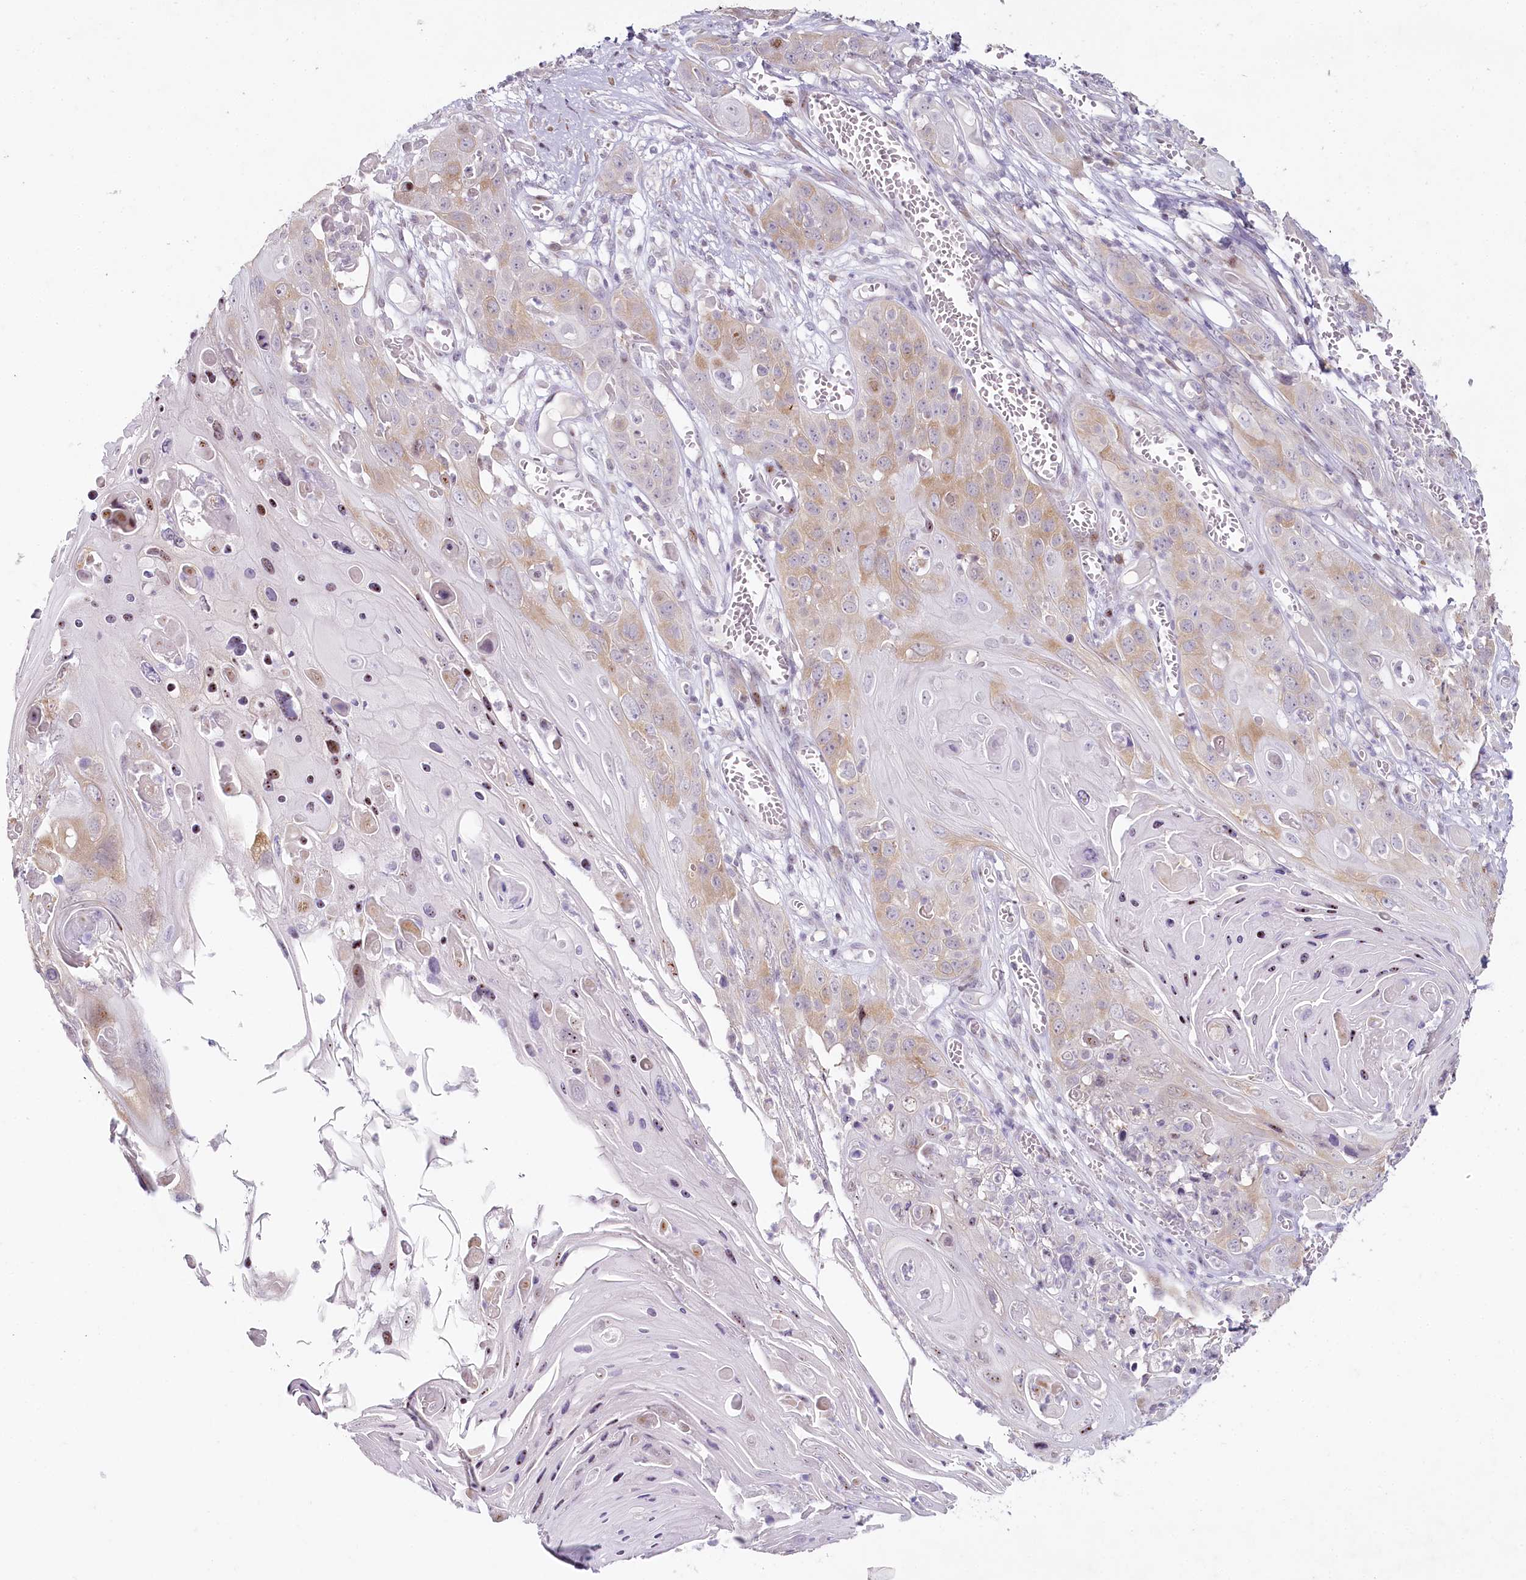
{"staining": {"intensity": "weak", "quantity": "25%-75%", "location": "cytoplasmic/membranous"}, "tissue": "skin cancer", "cell_type": "Tumor cells", "image_type": "cancer", "snomed": [{"axis": "morphology", "description": "Squamous cell carcinoma, NOS"}, {"axis": "topography", "description": "Skin"}], "caption": "Skin cancer (squamous cell carcinoma) stained for a protein (brown) demonstrates weak cytoplasmic/membranous positive expression in about 25%-75% of tumor cells.", "gene": "HPD", "patient": {"sex": "male", "age": 55}}